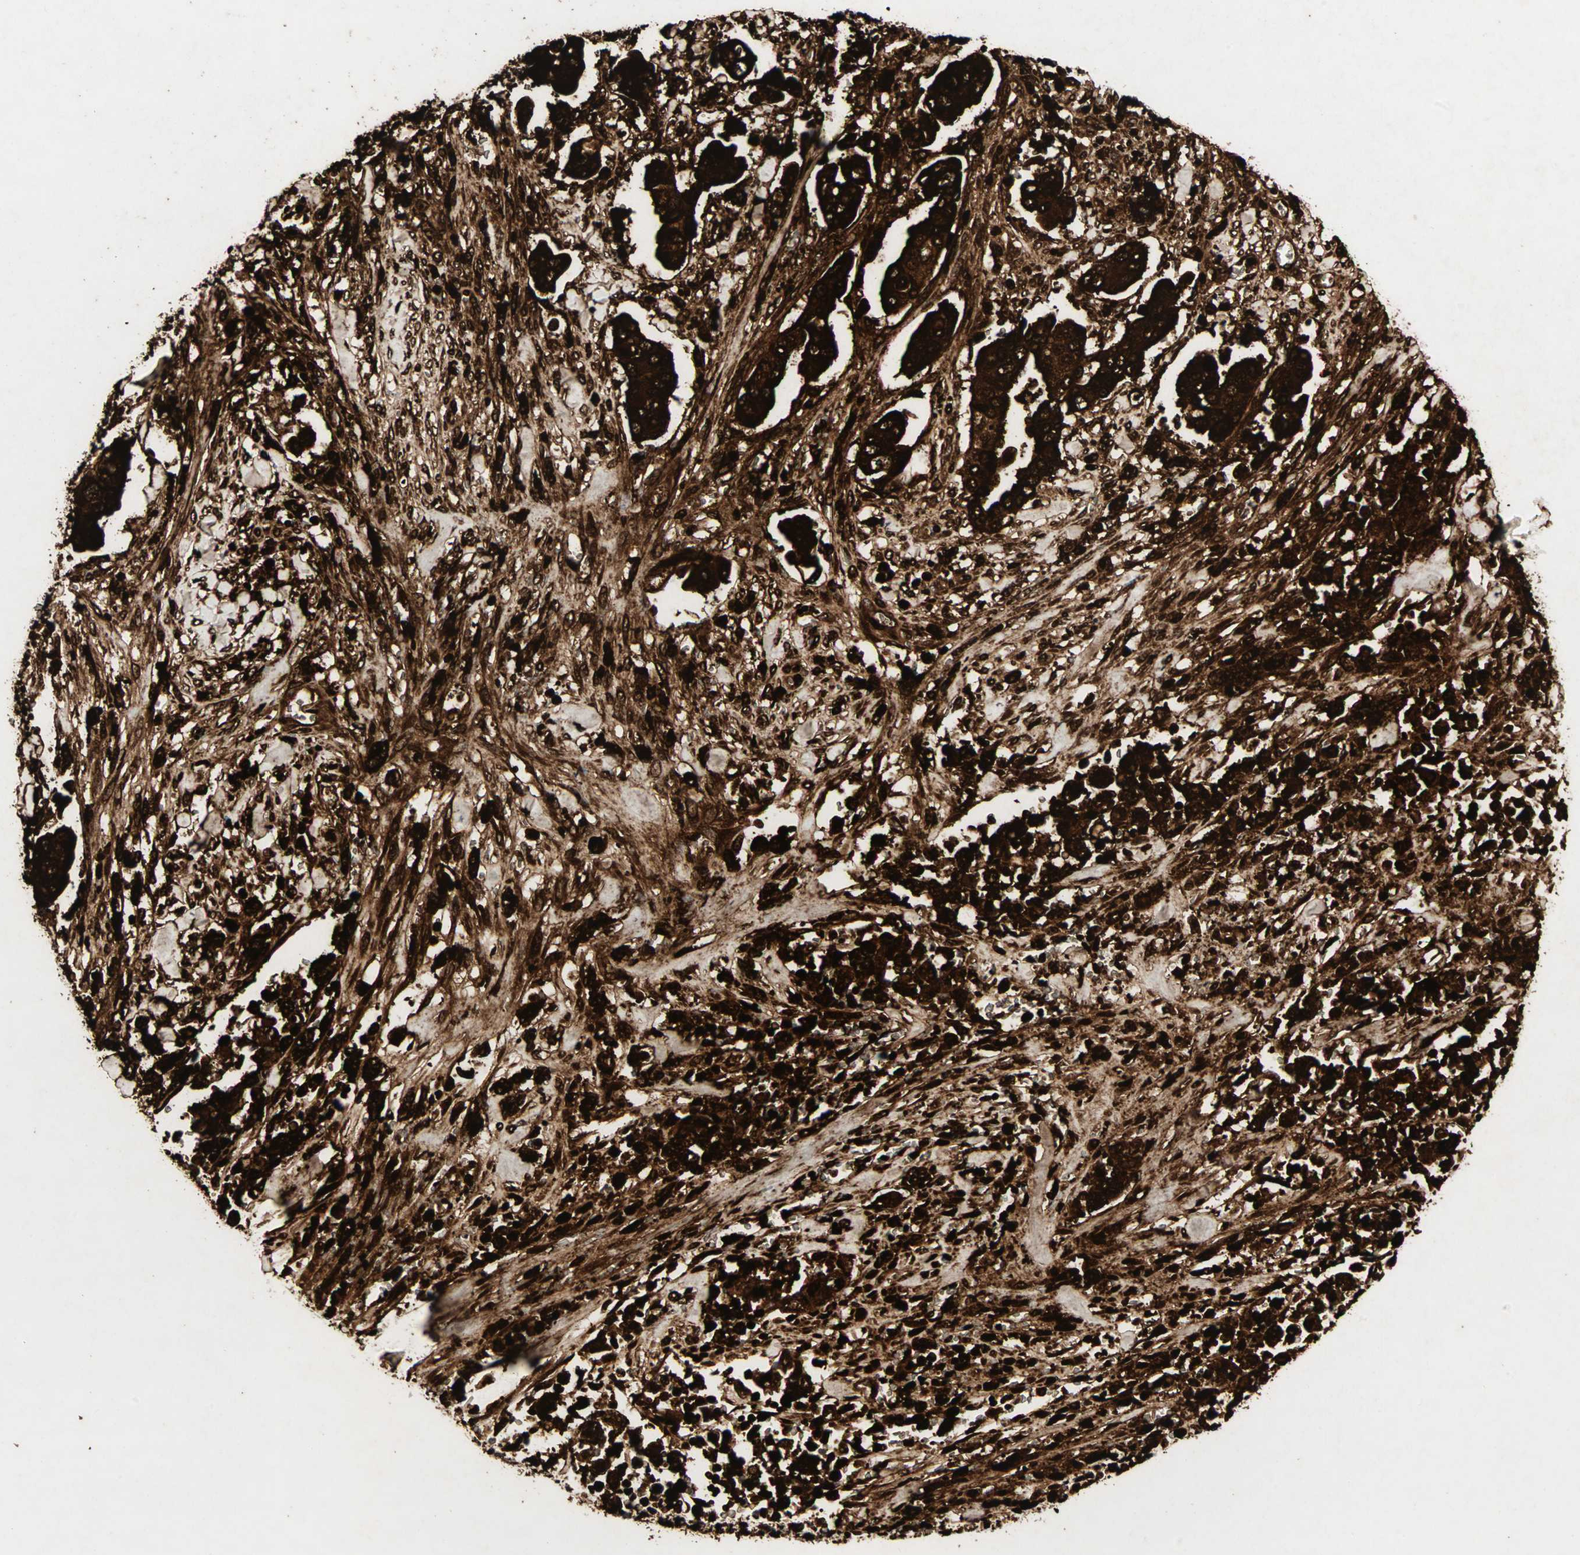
{"staining": {"intensity": "strong", "quantity": ">75%", "location": "cytoplasmic/membranous"}, "tissue": "stomach cancer", "cell_type": "Tumor cells", "image_type": "cancer", "snomed": [{"axis": "morphology", "description": "Adenocarcinoma, NOS"}, {"axis": "topography", "description": "Stomach"}], "caption": "A photomicrograph of stomach adenocarcinoma stained for a protein demonstrates strong cytoplasmic/membranous brown staining in tumor cells.", "gene": "CEACAM6", "patient": {"sex": "male", "age": 62}}